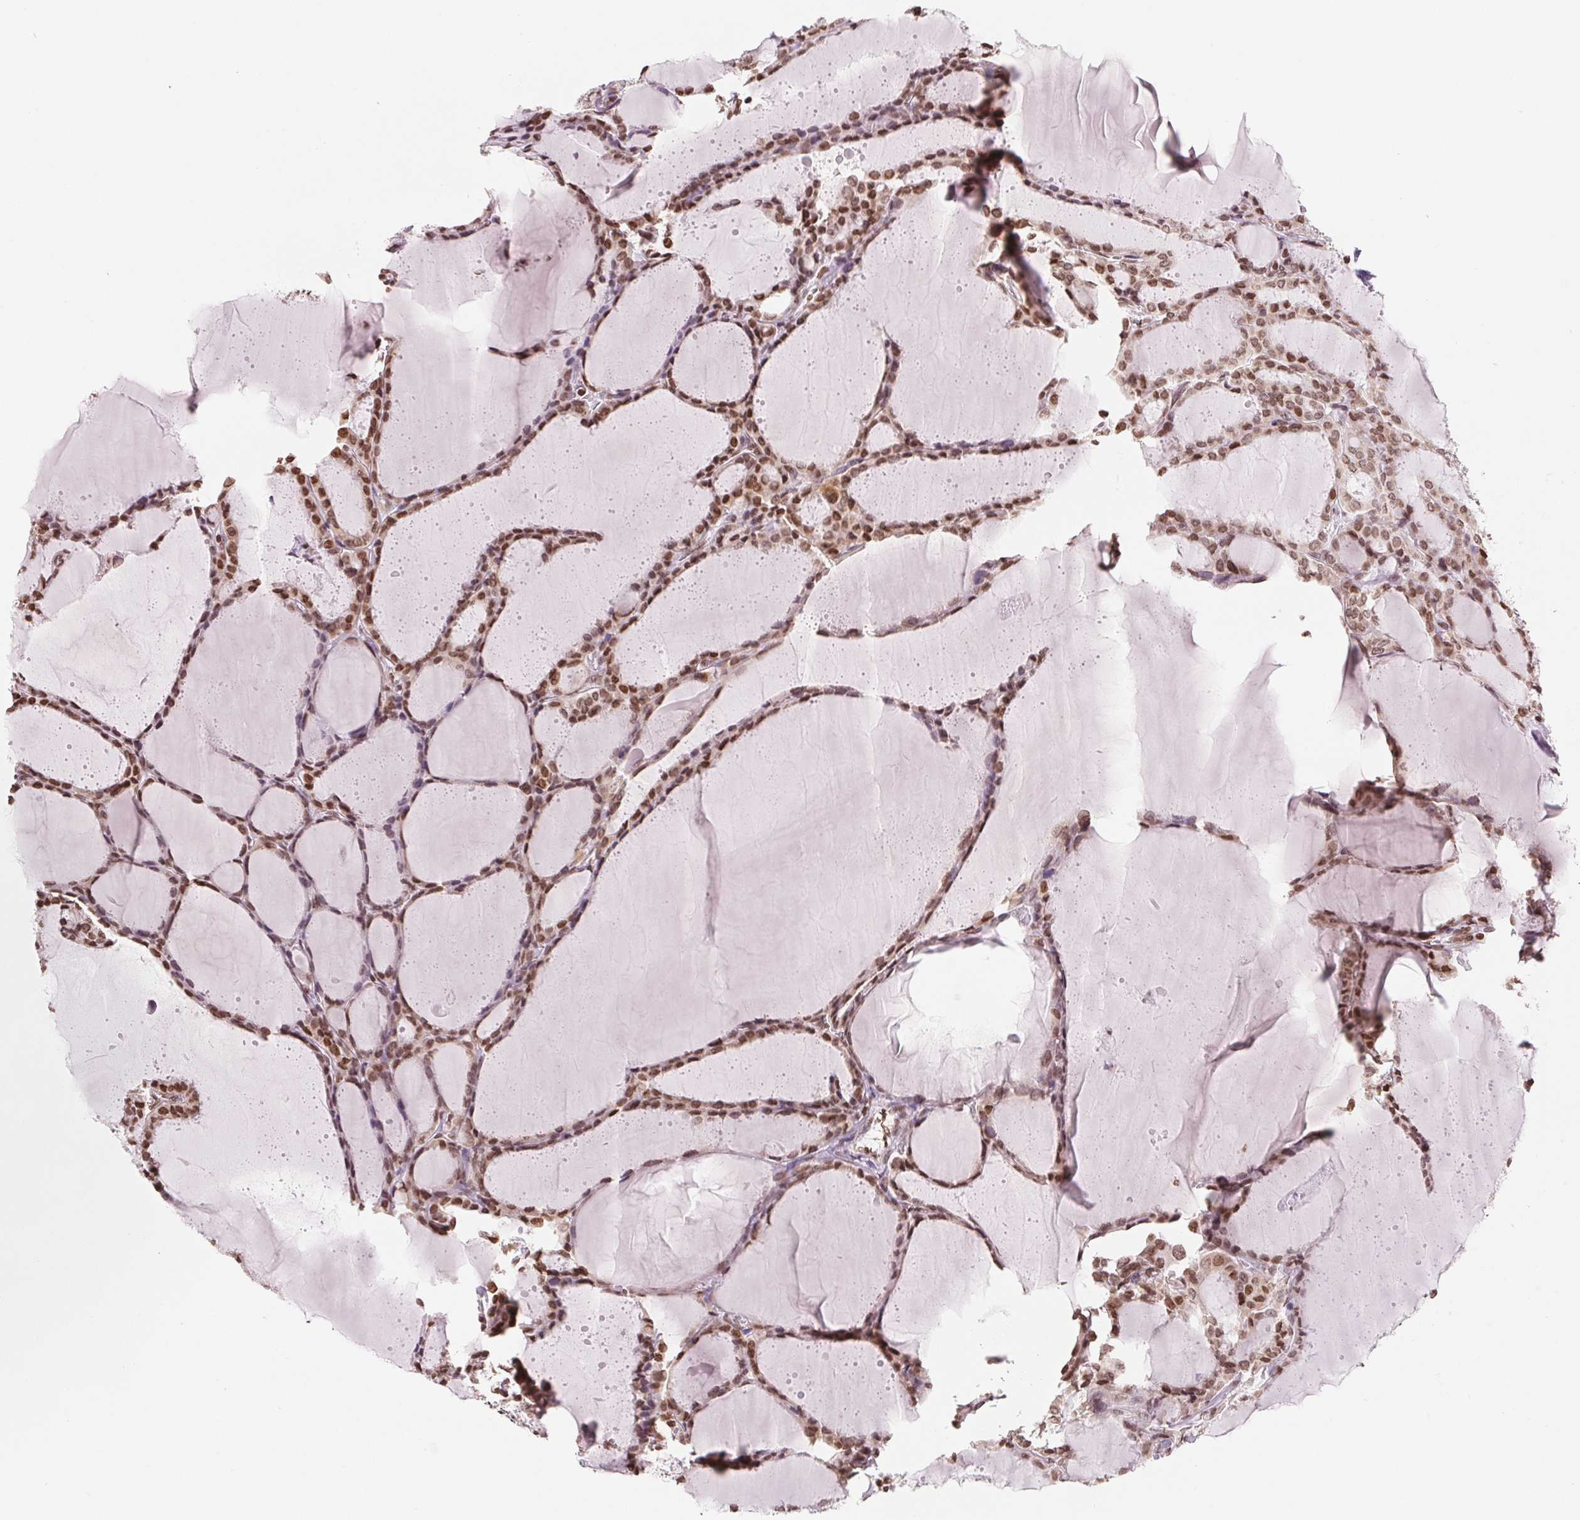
{"staining": {"intensity": "moderate", "quantity": ">75%", "location": "cytoplasmic/membranous,nuclear"}, "tissue": "thyroid cancer", "cell_type": "Tumor cells", "image_type": "cancer", "snomed": [{"axis": "morphology", "description": "Papillary adenocarcinoma, NOS"}, {"axis": "topography", "description": "Thyroid gland"}], "caption": "Thyroid cancer (papillary adenocarcinoma) stained with a brown dye displays moderate cytoplasmic/membranous and nuclear positive positivity in about >75% of tumor cells.", "gene": "SMIM12", "patient": {"sex": "male", "age": 87}}